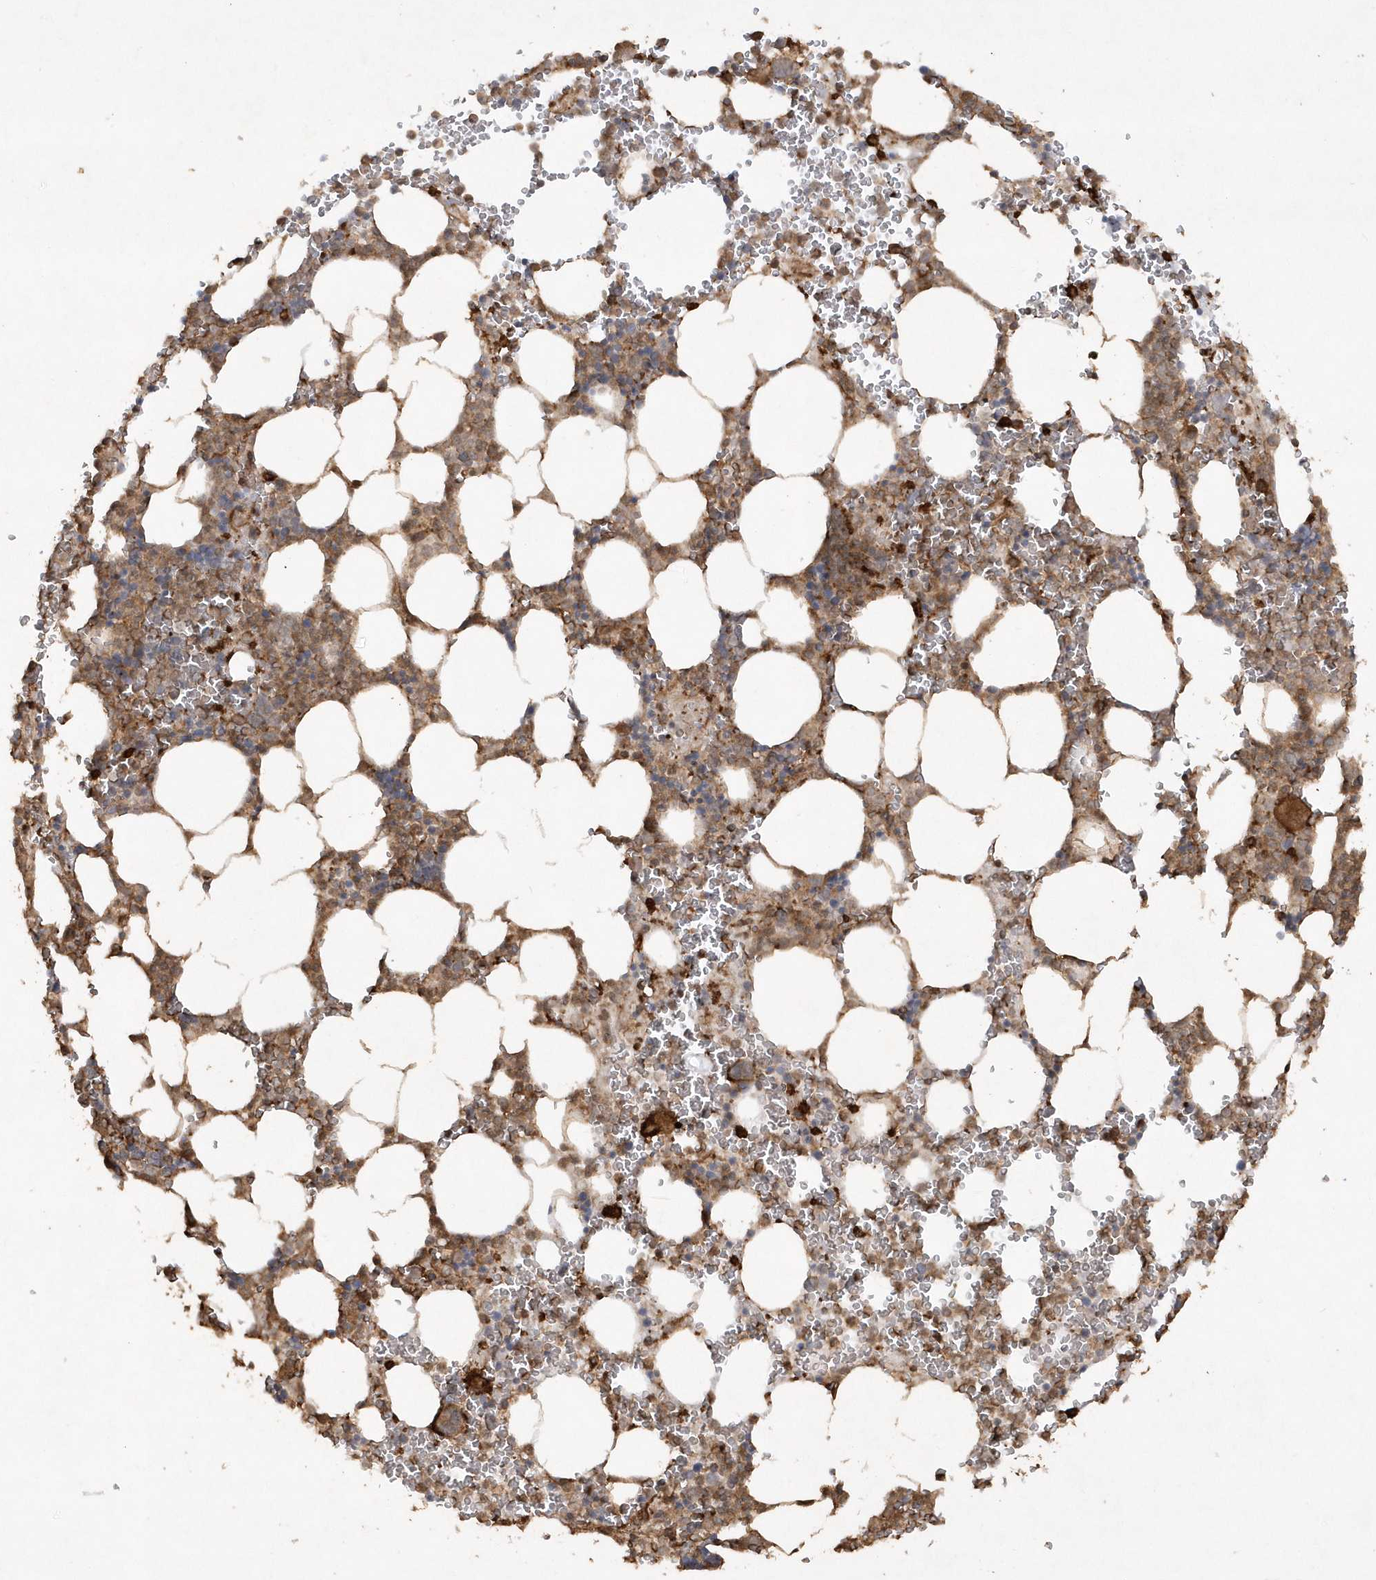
{"staining": {"intensity": "moderate", "quantity": "25%-75%", "location": "cytoplasmic/membranous"}, "tissue": "bone marrow", "cell_type": "Hematopoietic cells", "image_type": "normal", "snomed": [{"axis": "morphology", "description": "Normal tissue, NOS"}, {"axis": "topography", "description": "Bone marrow"}], "caption": "IHC staining of normal bone marrow, which shows medium levels of moderate cytoplasmic/membranous staining in approximately 25%-75% of hematopoietic cells indicating moderate cytoplasmic/membranous protein positivity. The staining was performed using DAB (brown) for protein detection and nuclei were counterstained in hematoxylin (blue).", "gene": "AVPI1", "patient": {"sex": "female", "age": 78}}